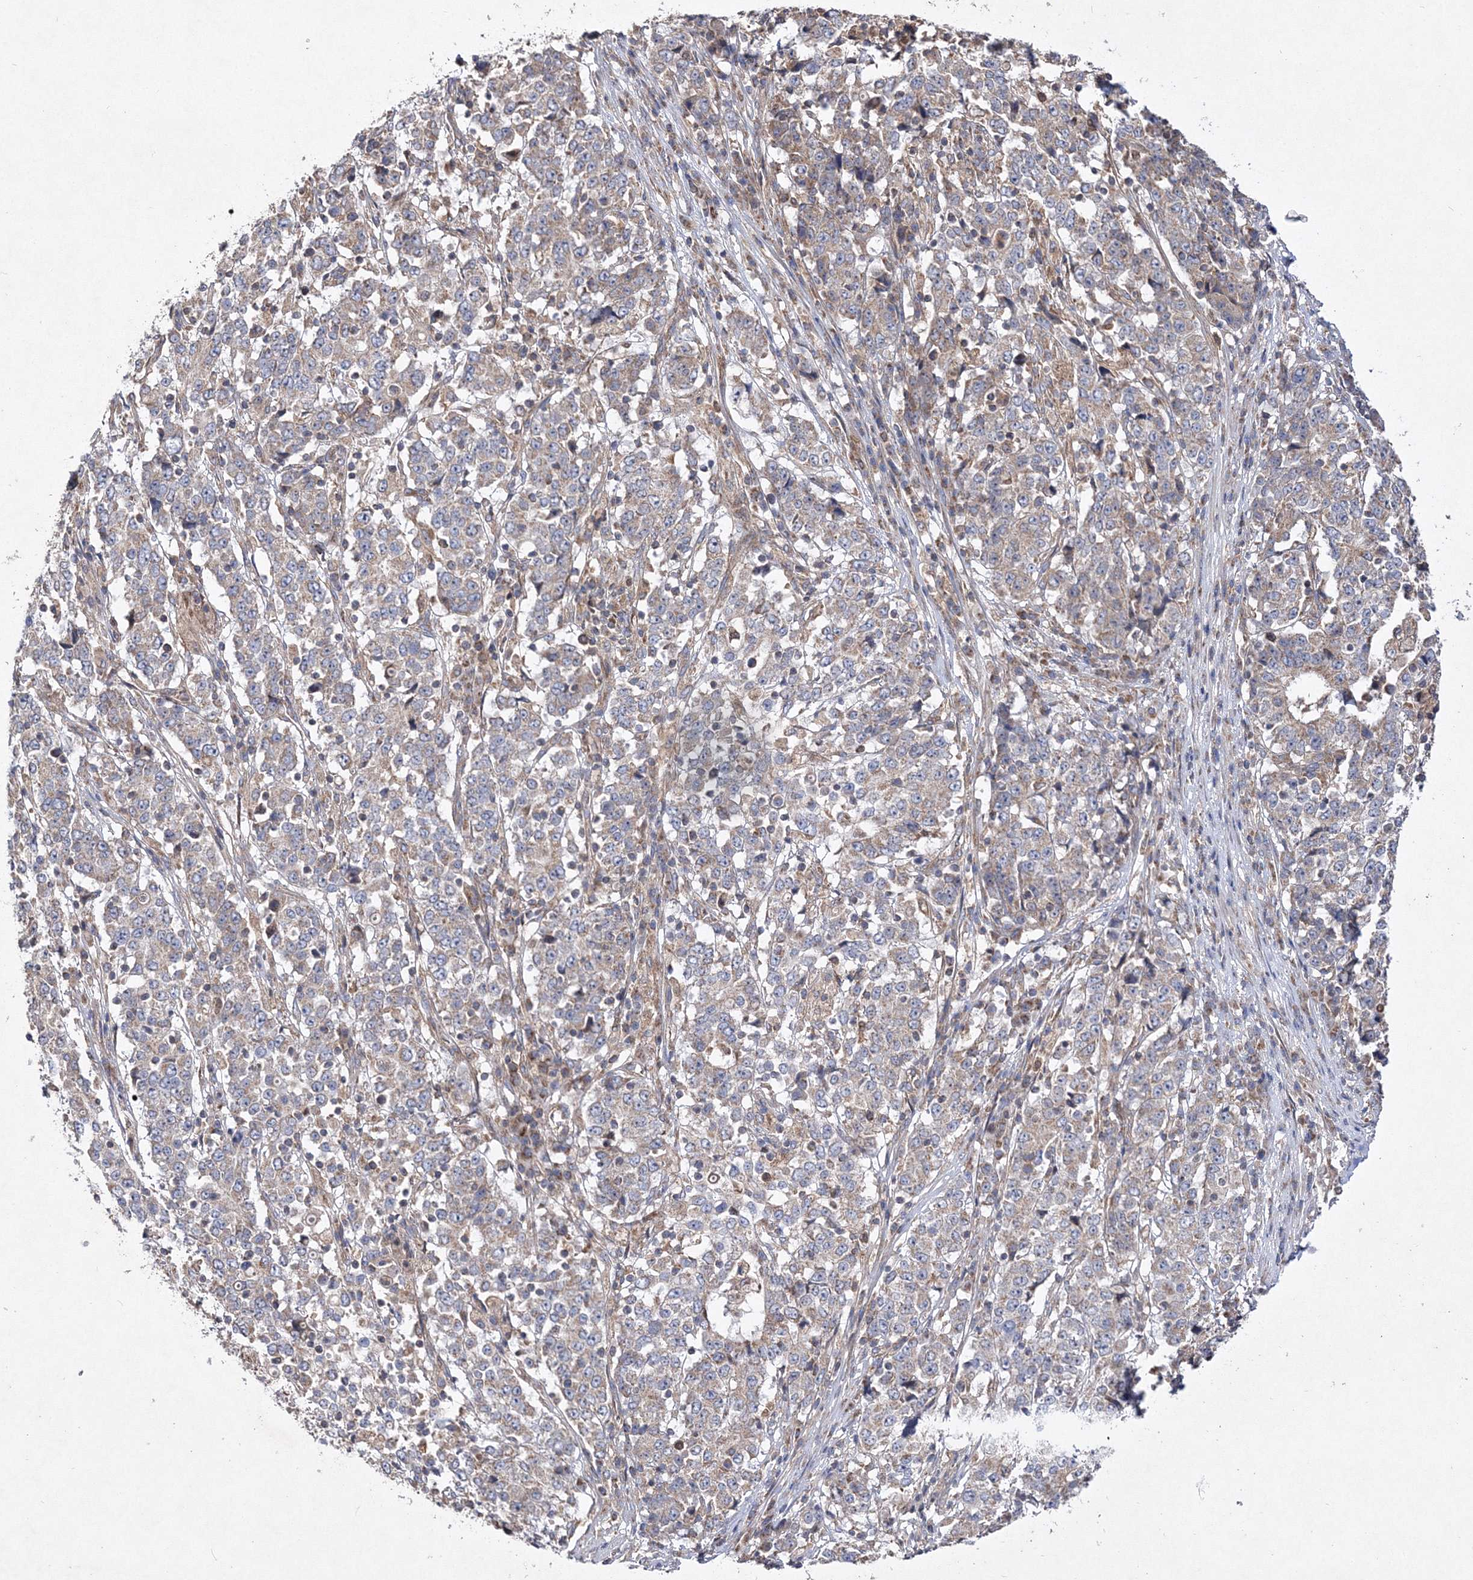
{"staining": {"intensity": "weak", "quantity": "<25%", "location": "cytoplasmic/membranous"}, "tissue": "stomach cancer", "cell_type": "Tumor cells", "image_type": "cancer", "snomed": [{"axis": "morphology", "description": "Adenocarcinoma, NOS"}, {"axis": "topography", "description": "Stomach"}], "caption": "This histopathology image is of stomach cancer stained with IHC to label a protein in brown with the nuclei are counter-stained blue. There is no expression in tumor cells.", "gene": "DNAJC13", "patient": {"sex": "male", "age": 59}}